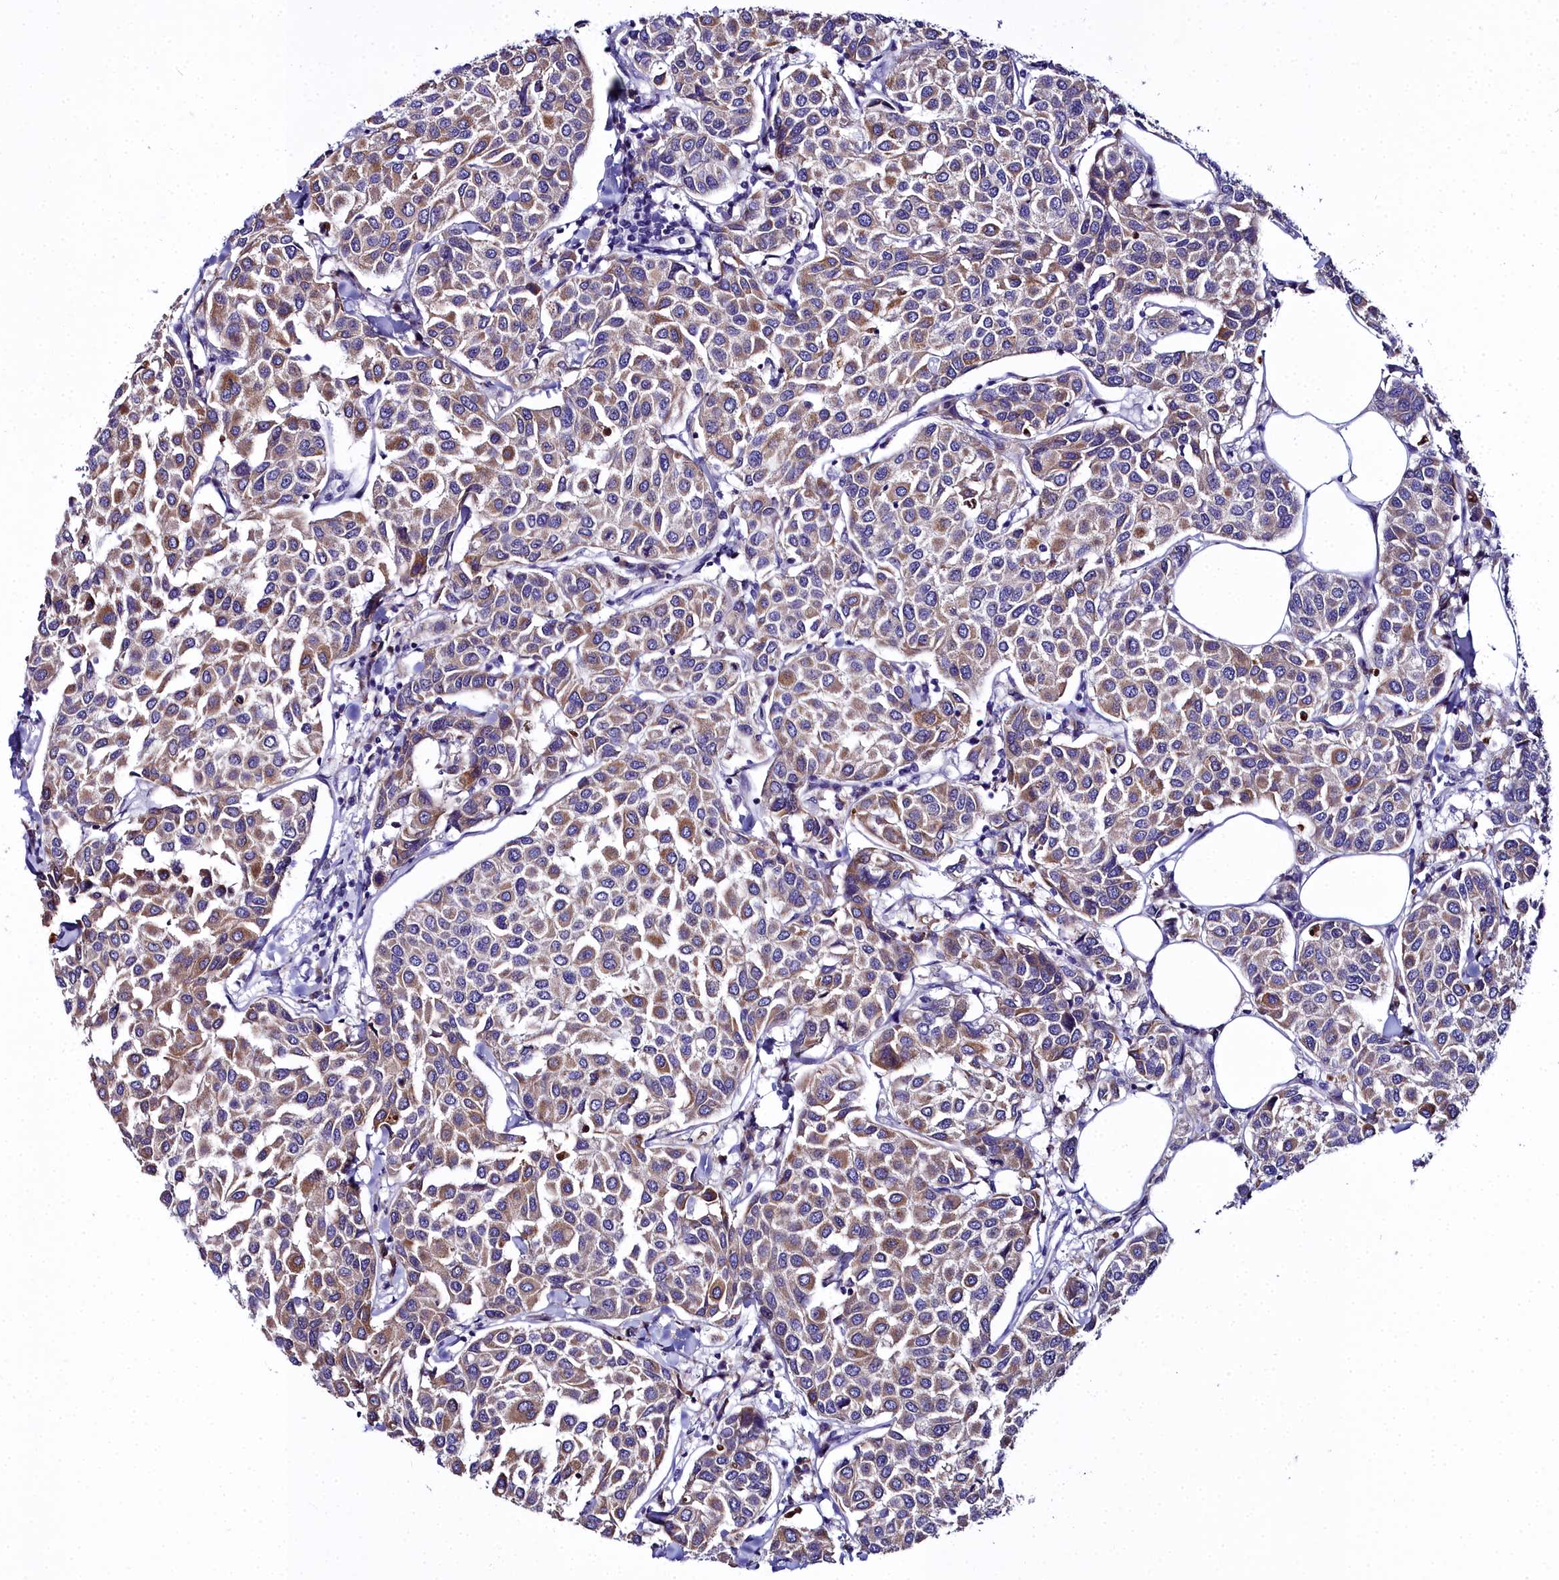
{"staining": {"intensity": "moderate", "quantity": ">75%", "location": "cytoplasmic/membranous"}, "tissue": "breast cancer", "cell_type": "Tumor cells", "image_type": "cancer", "snomed": [{"axis": "morphology", "description": "Duct carcinoma"}, {"axis": "topography", "description": "Breast"}], "caption": "This micrograph reveals breast cancer (intraductal carcinoma) stained with immunohistochemistry to label a protein in brown. The cytoplasmic/membranous of tumor cells show moderate positivity for the protein. Nuclei are counter-stained blue.", "gene": "ELAPOR2", "patient": {"sex": "female", "age": 55}}